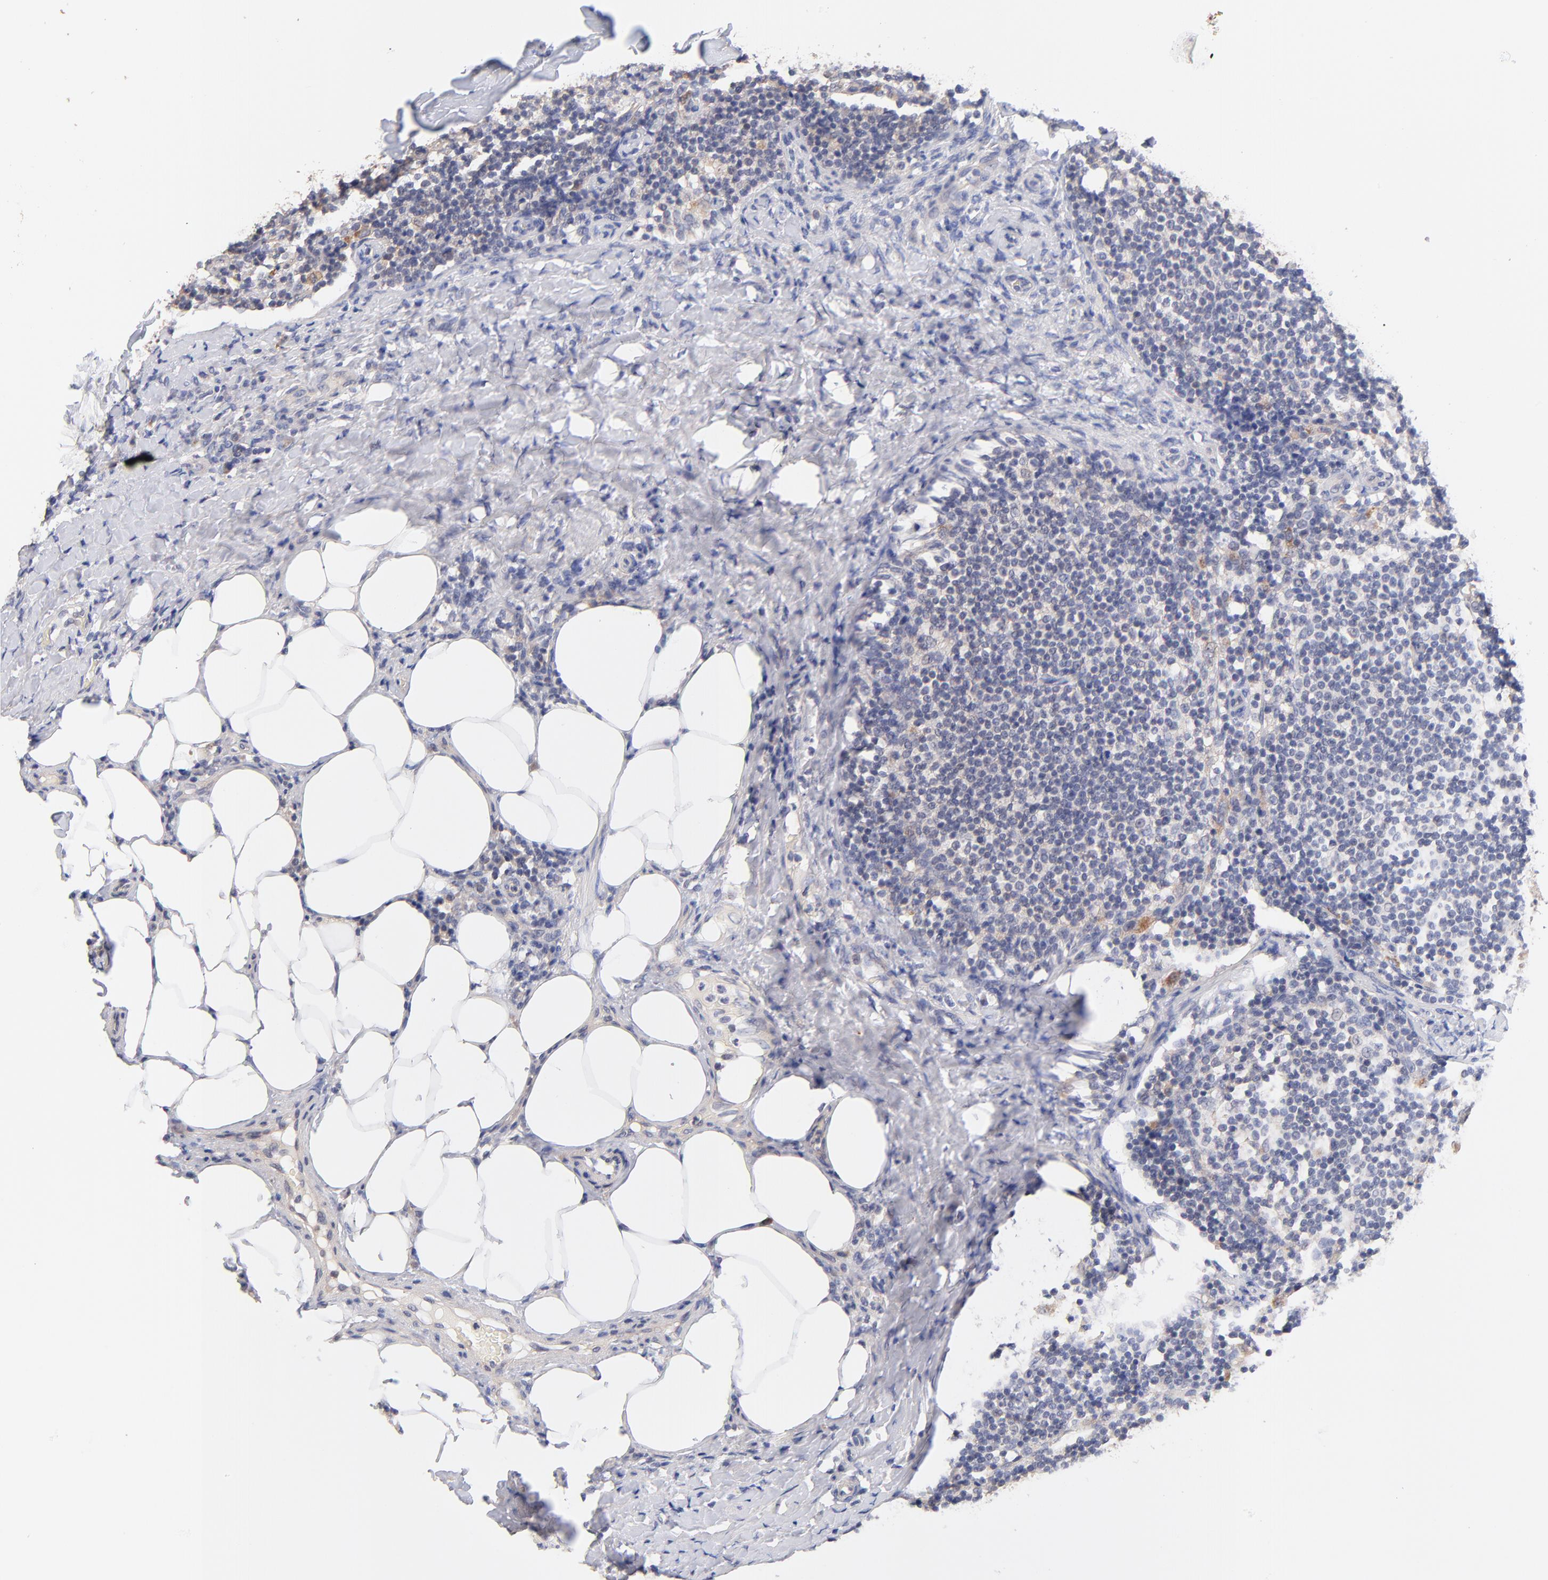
{"staining": {"intensity": "negative", "quantity": "none", "location": "none"}, "tissue": "lymph node", "cell_type": "Germinal center cells", "image_type": "normal", "snomed": [{"axis": "morphology", "description": "Normal tissue, NOS"}, {"axis": "morphology", "description": "Inflammation, NOS"}, {"axis": "topography", "description": "Lymph node"}], "caption": "High power microscopy micrograph of an IHC photomicrograph of benign lymph node, revealing no significant expression in germinal center cells. (Immunohistochemistry (ihc), brightfield microscopy, high magnification).", "gene": "RIBC2", "patient": {"sex": "male", "age": 46}}